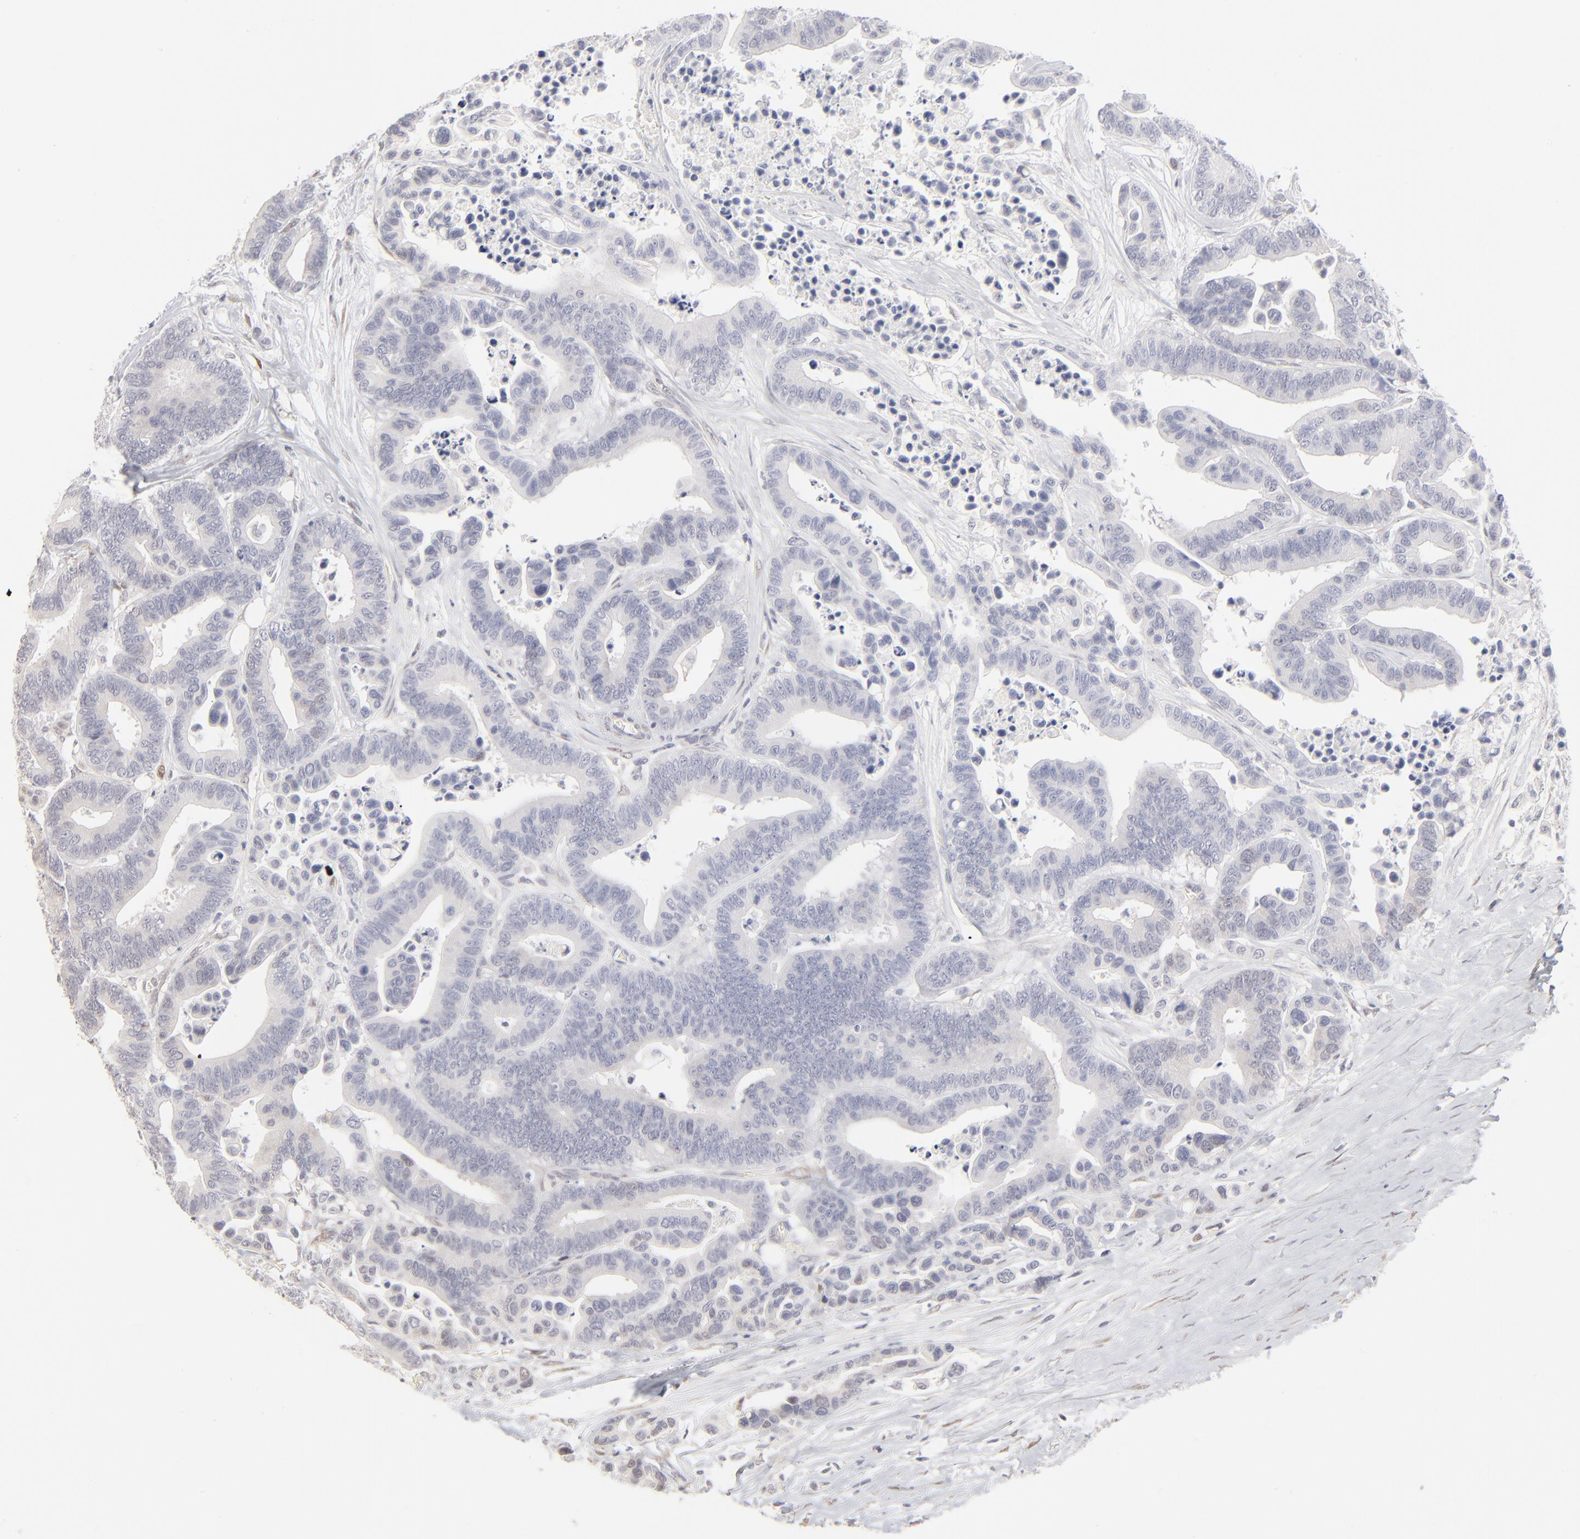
{"staining": {"intensity": "negative", "quantity": "none", "location": "none"}, "tissue": "colorectal cancer", "cell_type": "Tumor cells", "image_type": "cancer", "snomed": [{"axis": "morphology", "description": "Adenocarcinoma, NOS"}, {"axis": "topography", "description": "Colon"}], "caption": "Colorectal cancer (adenocarcinoma) was stained to show a protein in brown. There is no significant expression in tumor cells.", "gene": "RBM3", "patient": {"sex": "male", "age": 82}}